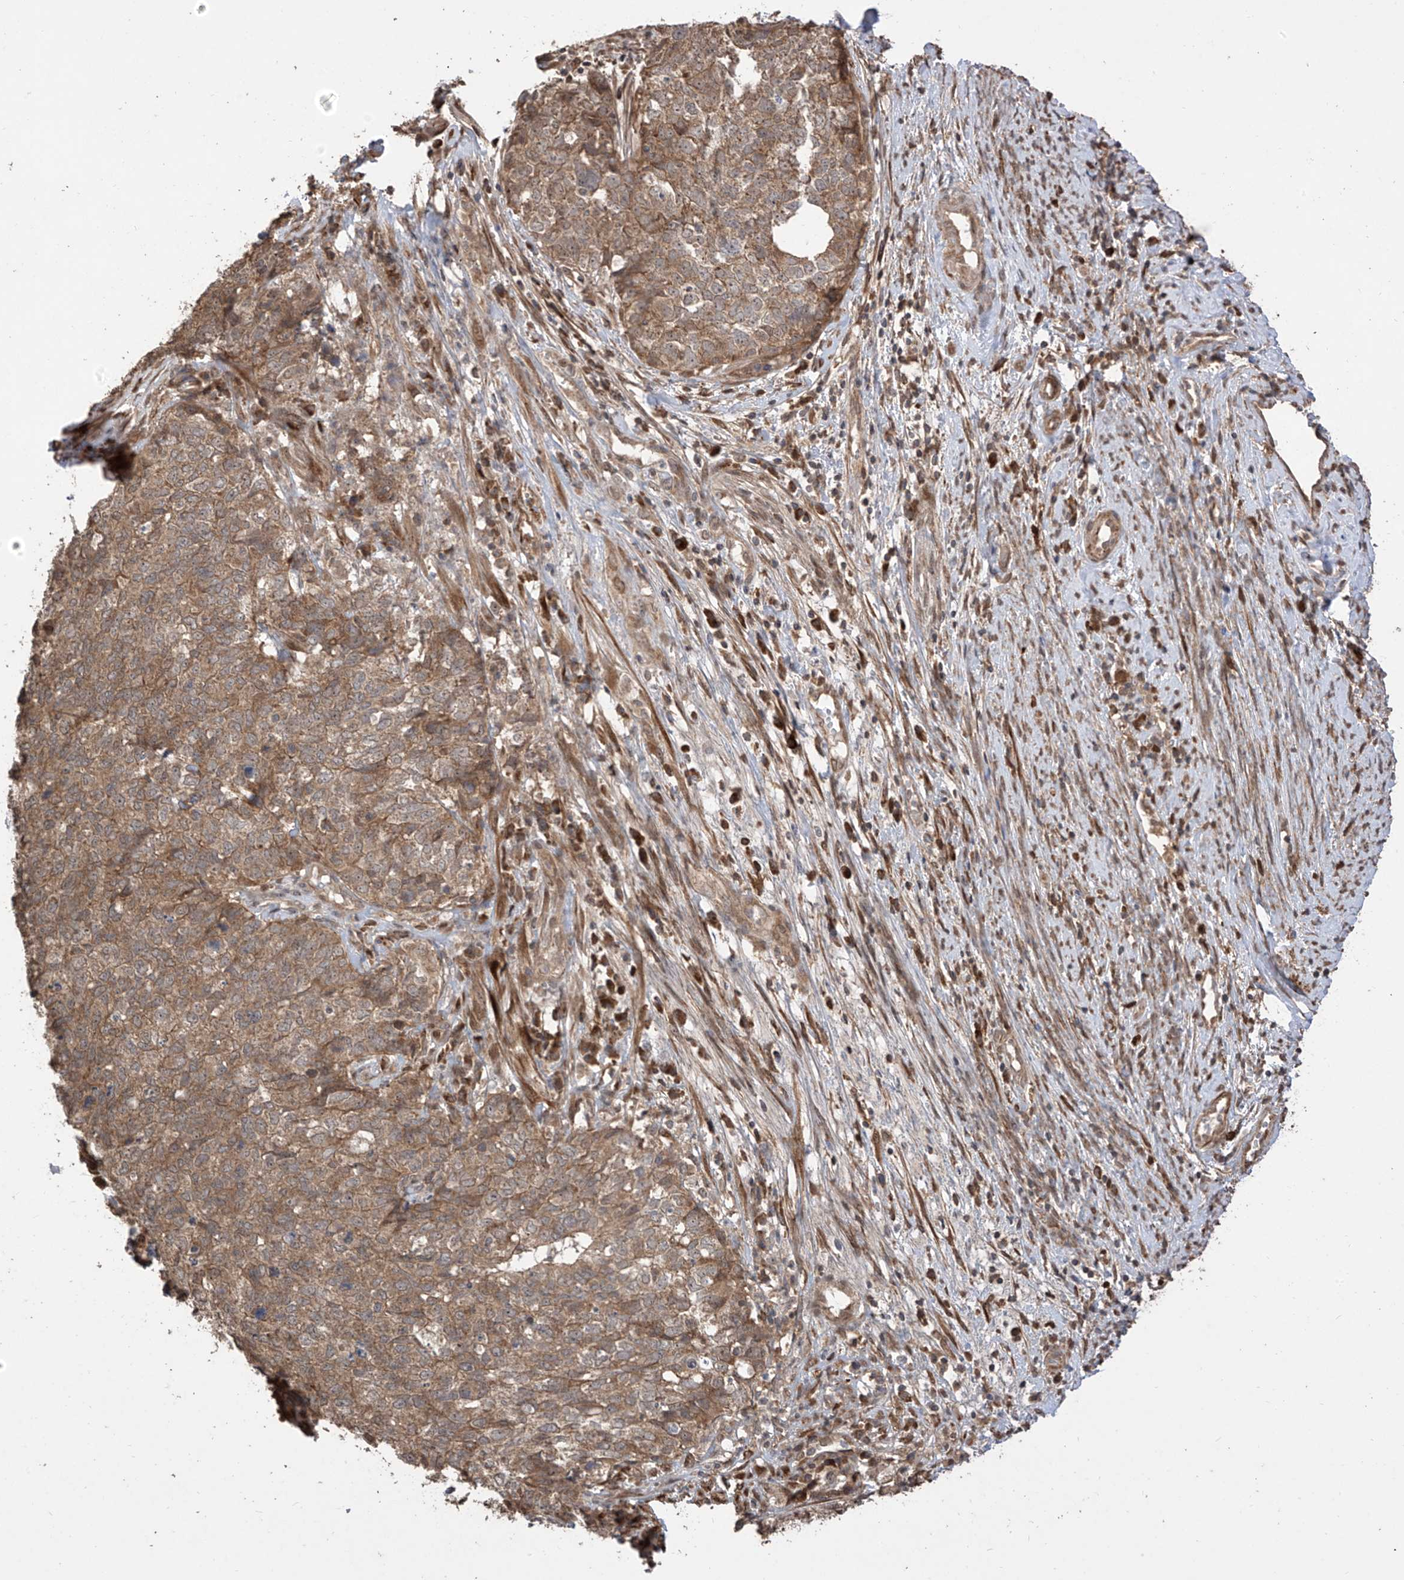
{"staining": {"intensity": "moderate", "quantity": ">75%", "location": "cytoplasmic/membranous"}, "tissue": "cervical cancer", "cell_type": "Tumor cells", "image_type": "cancer", "snomed": [{"axis": "morphology", "description": "Squamous cell carcinoma, NOS"}, {"axis": "topography", "description": "Cervix"}], "caption": "IHC staining of cervical squamous cell carcinoma, which displays medium levels of moderate cytoplasmic/membranous positivity in about >75% of tumor cells indicating moderate cytoplasmic/membranous protein staining. The staining was performed using DAB (3,3'-diaminobenzidine) (brown) for protein detection and nuclei were counterstained in hematoxylin (blue).", "gene": "LATS1", "patient": {"sex": "female", "age": 63}}